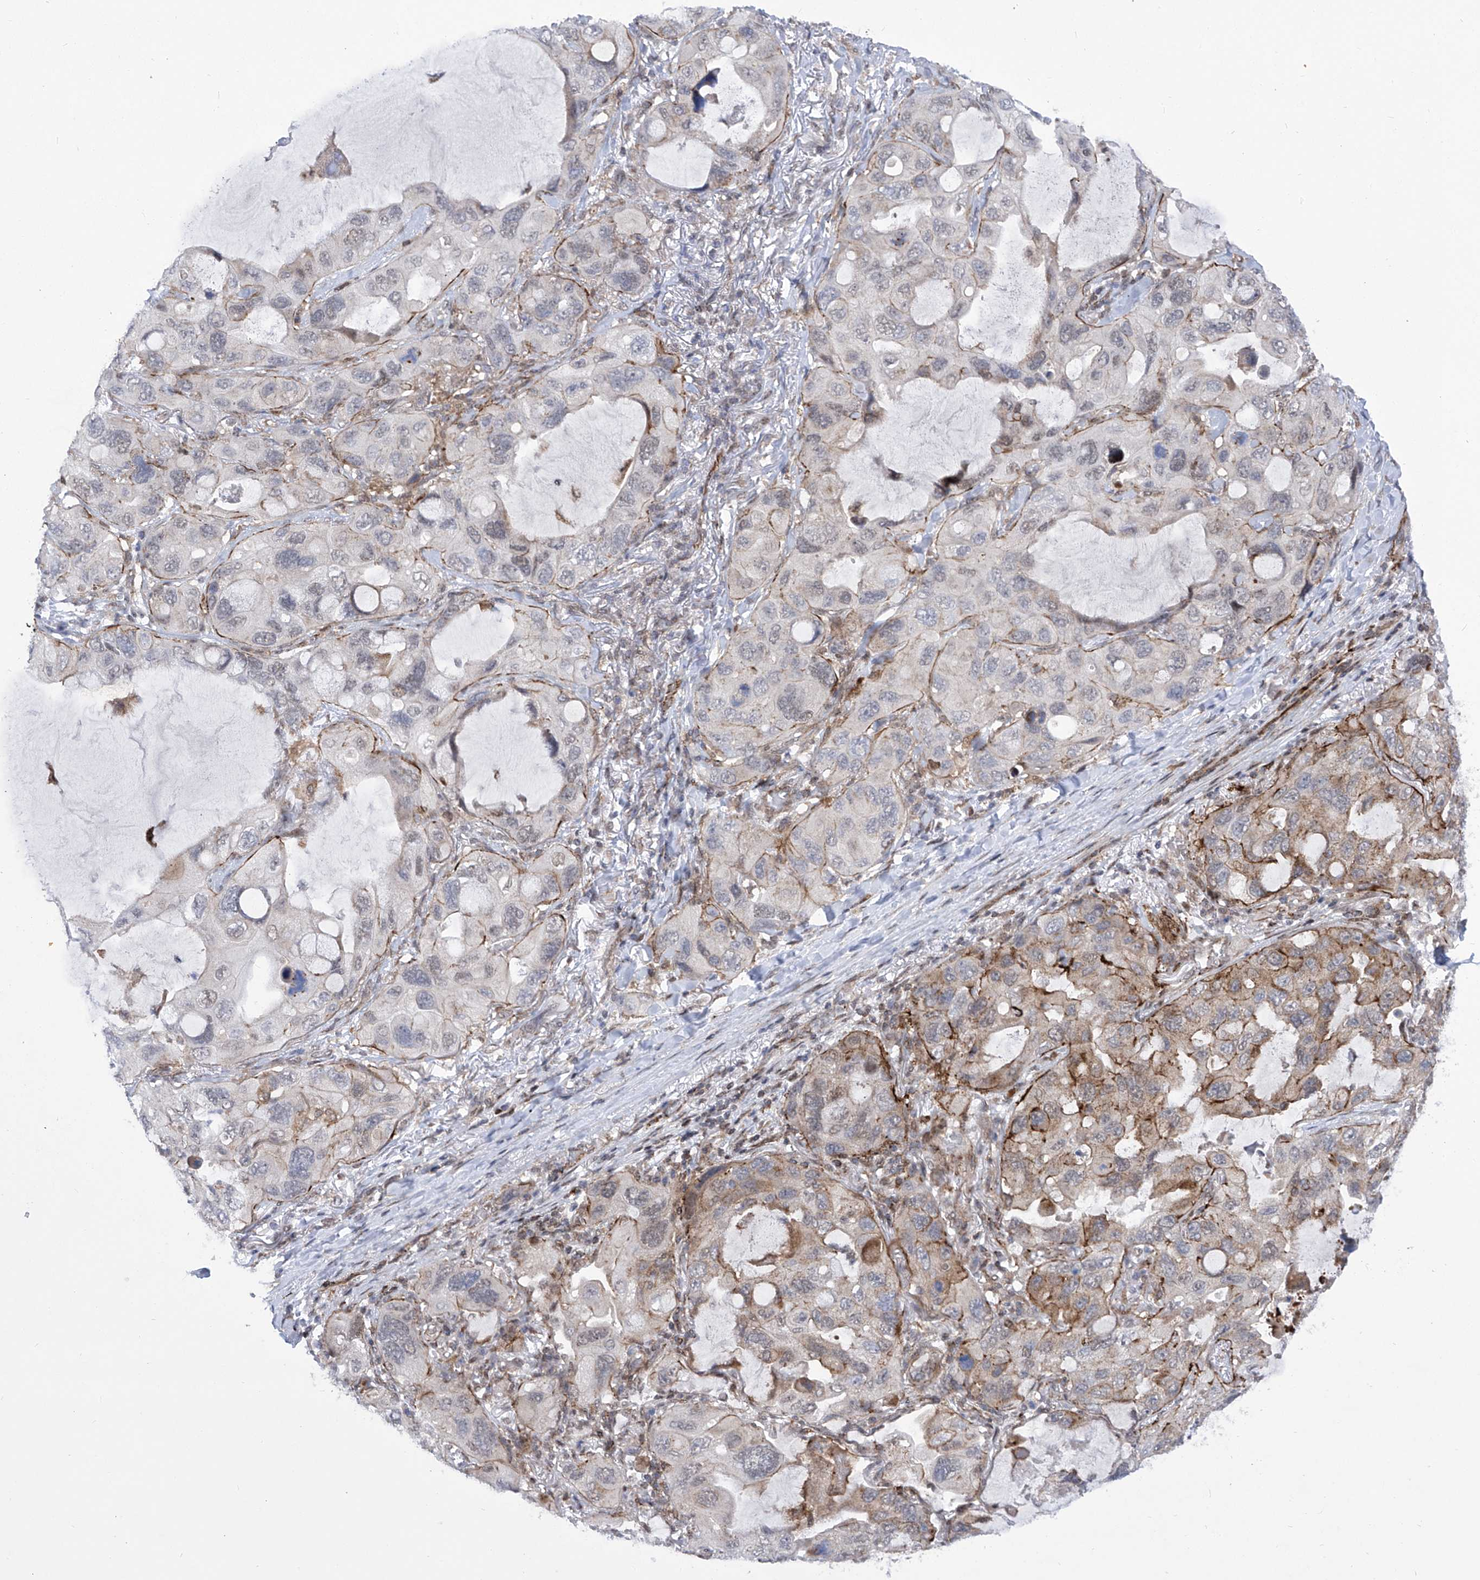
{"staining": {"intensity": "moderate", "quantity": "<25%", "location": "cytoplasmic/membranous"}, "tissue": "lung cancer", "cell_type": "Tumor cells", "image_type": "cancer", "snomed": [{"axis": "morphology", "description": "Squamous cell carcinoma, NOS"}, {"axis": "topography", "description": "Lung"}], "caption": "A brown stain labels moderate cytoplasmic/membranous expression of a protein in human lung cancer (squamous cell carcinoma) tumor cells.", "gene": "CEP290", "patient": {"sex": "female", "age": 73}}